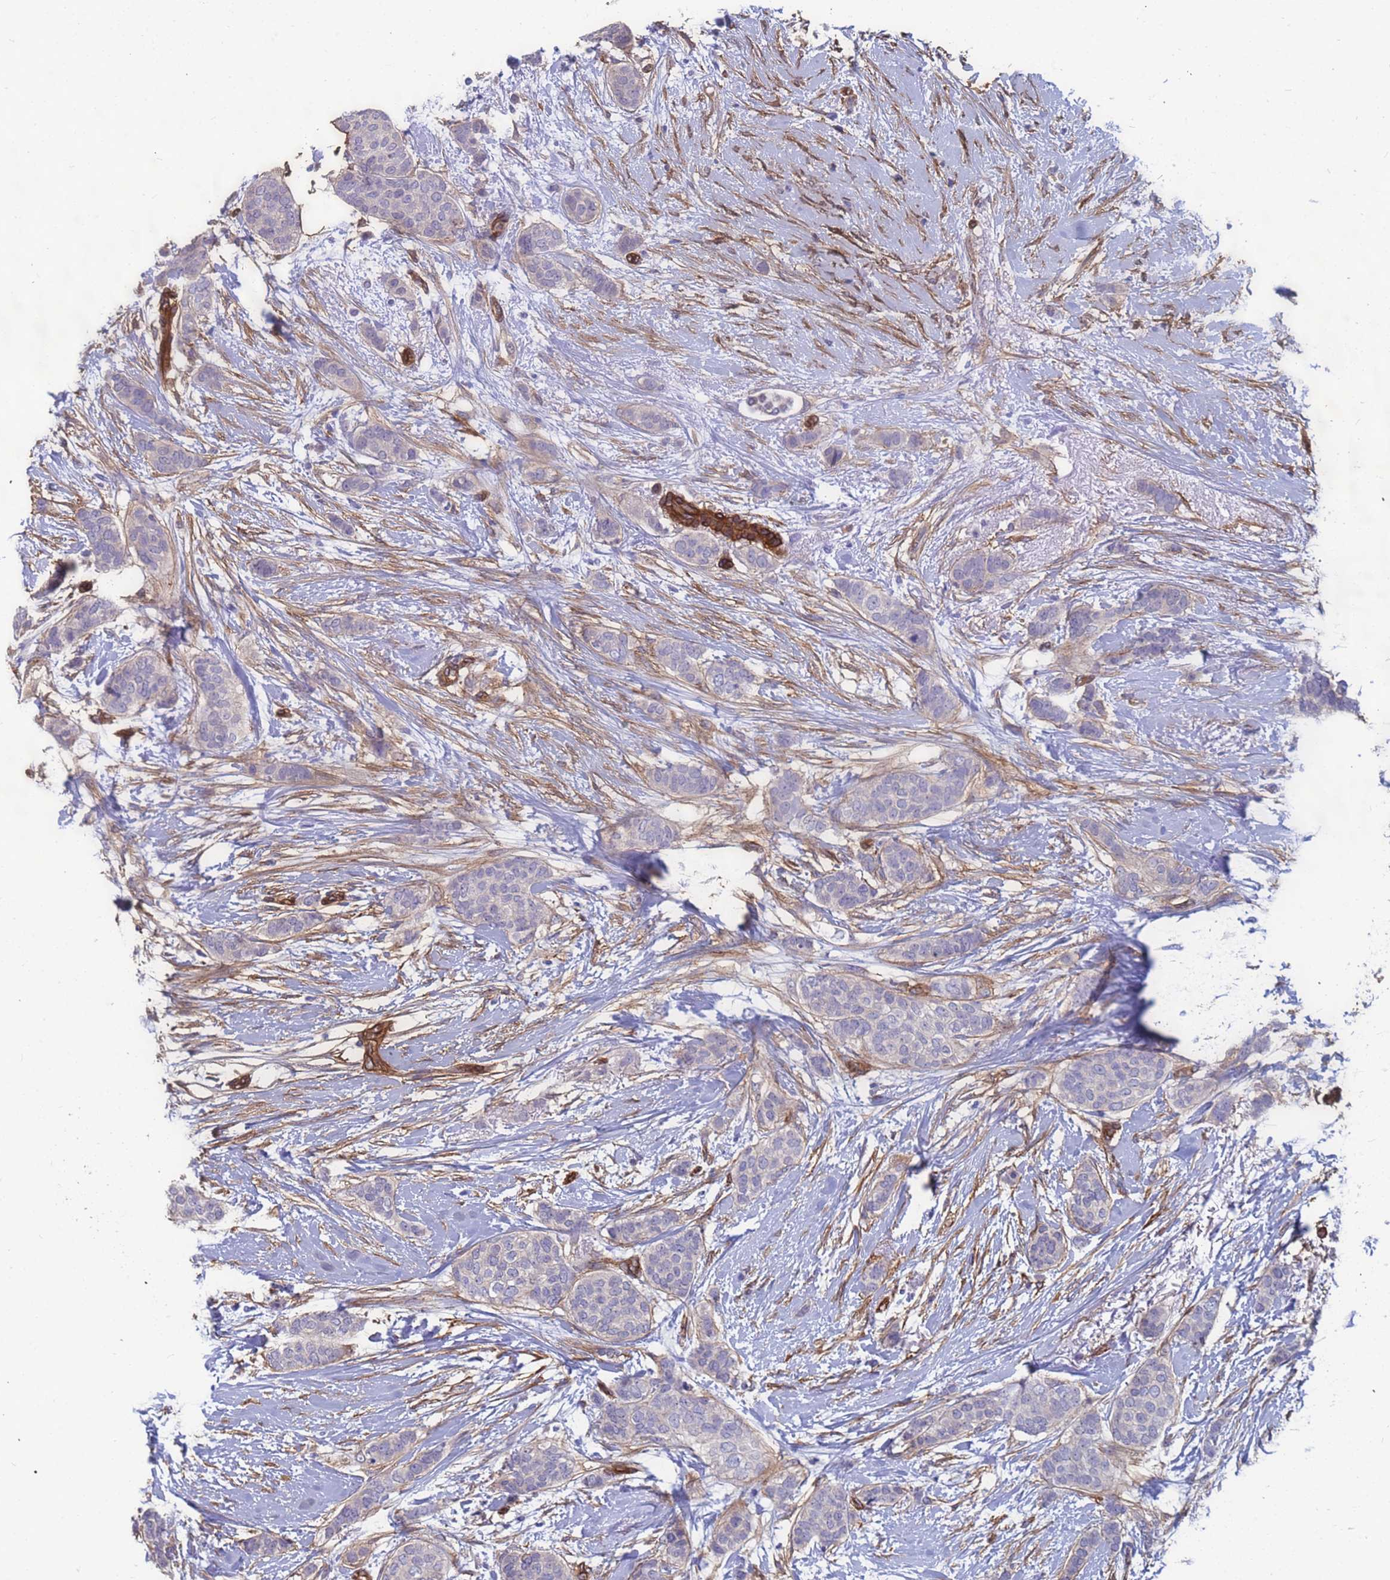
{"staining": {"intensity": "negative", "quantity": "none", "location": "none"}, "tissue": "breast cancer", "cell_type": "Tumor cells", "image_type": "cancer", "snomed": [{"axis": "morphology", "description": "Duct carcinoma"}, {"axis": "topography", "description": "Breast"}], "caption": "An immunohistochemistry (IHC) image of breast cancer (invasive ductal carcinoma) is shown. There is no staining in tumor cells of breast cancer (invasive ductal carcinoma).", "gene": "EHD2", "patient": {"sex": "female", "age": 72}}